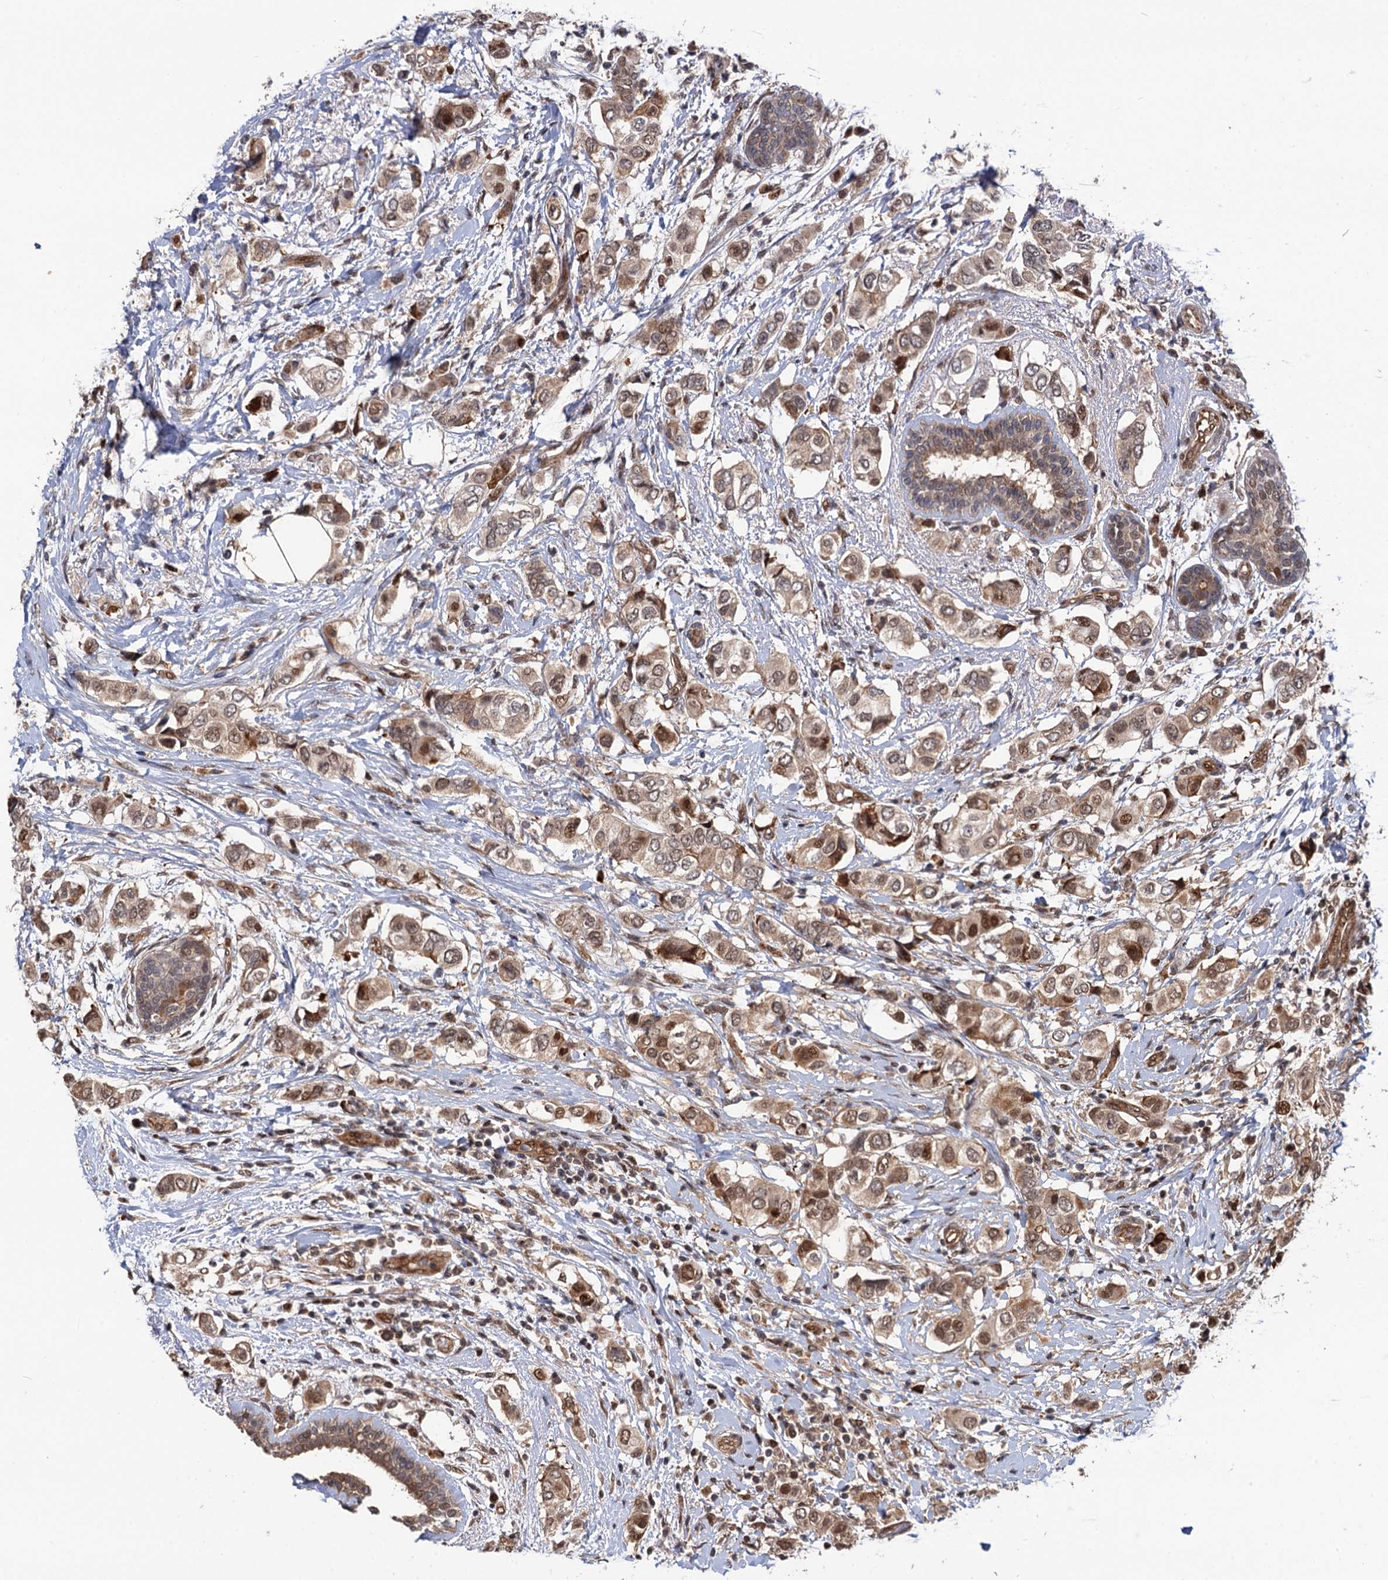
{"staining": {"intensity": "moderate", "quantity": ">75%", "location": "nuclear"}, "tissue": "breast cancer", "cell_type": "Tumor cells", "image_type": "cancer", "snomed": [{"axis": "morphology", "description": "Lobular carcinoma"}, {"axis": "topography", "description": "Breast"}], "caption": "This histopathology image displays lobular carcinoma (breast) stained with immunohistochemistry (IHC) to label a protein in brown. The nuclear of tumor cells show moderate positivity for the protein. Nuclei are counter-stained blue.", "gene": "CDC23", "patient": {"sex": "female", "age": 51}}